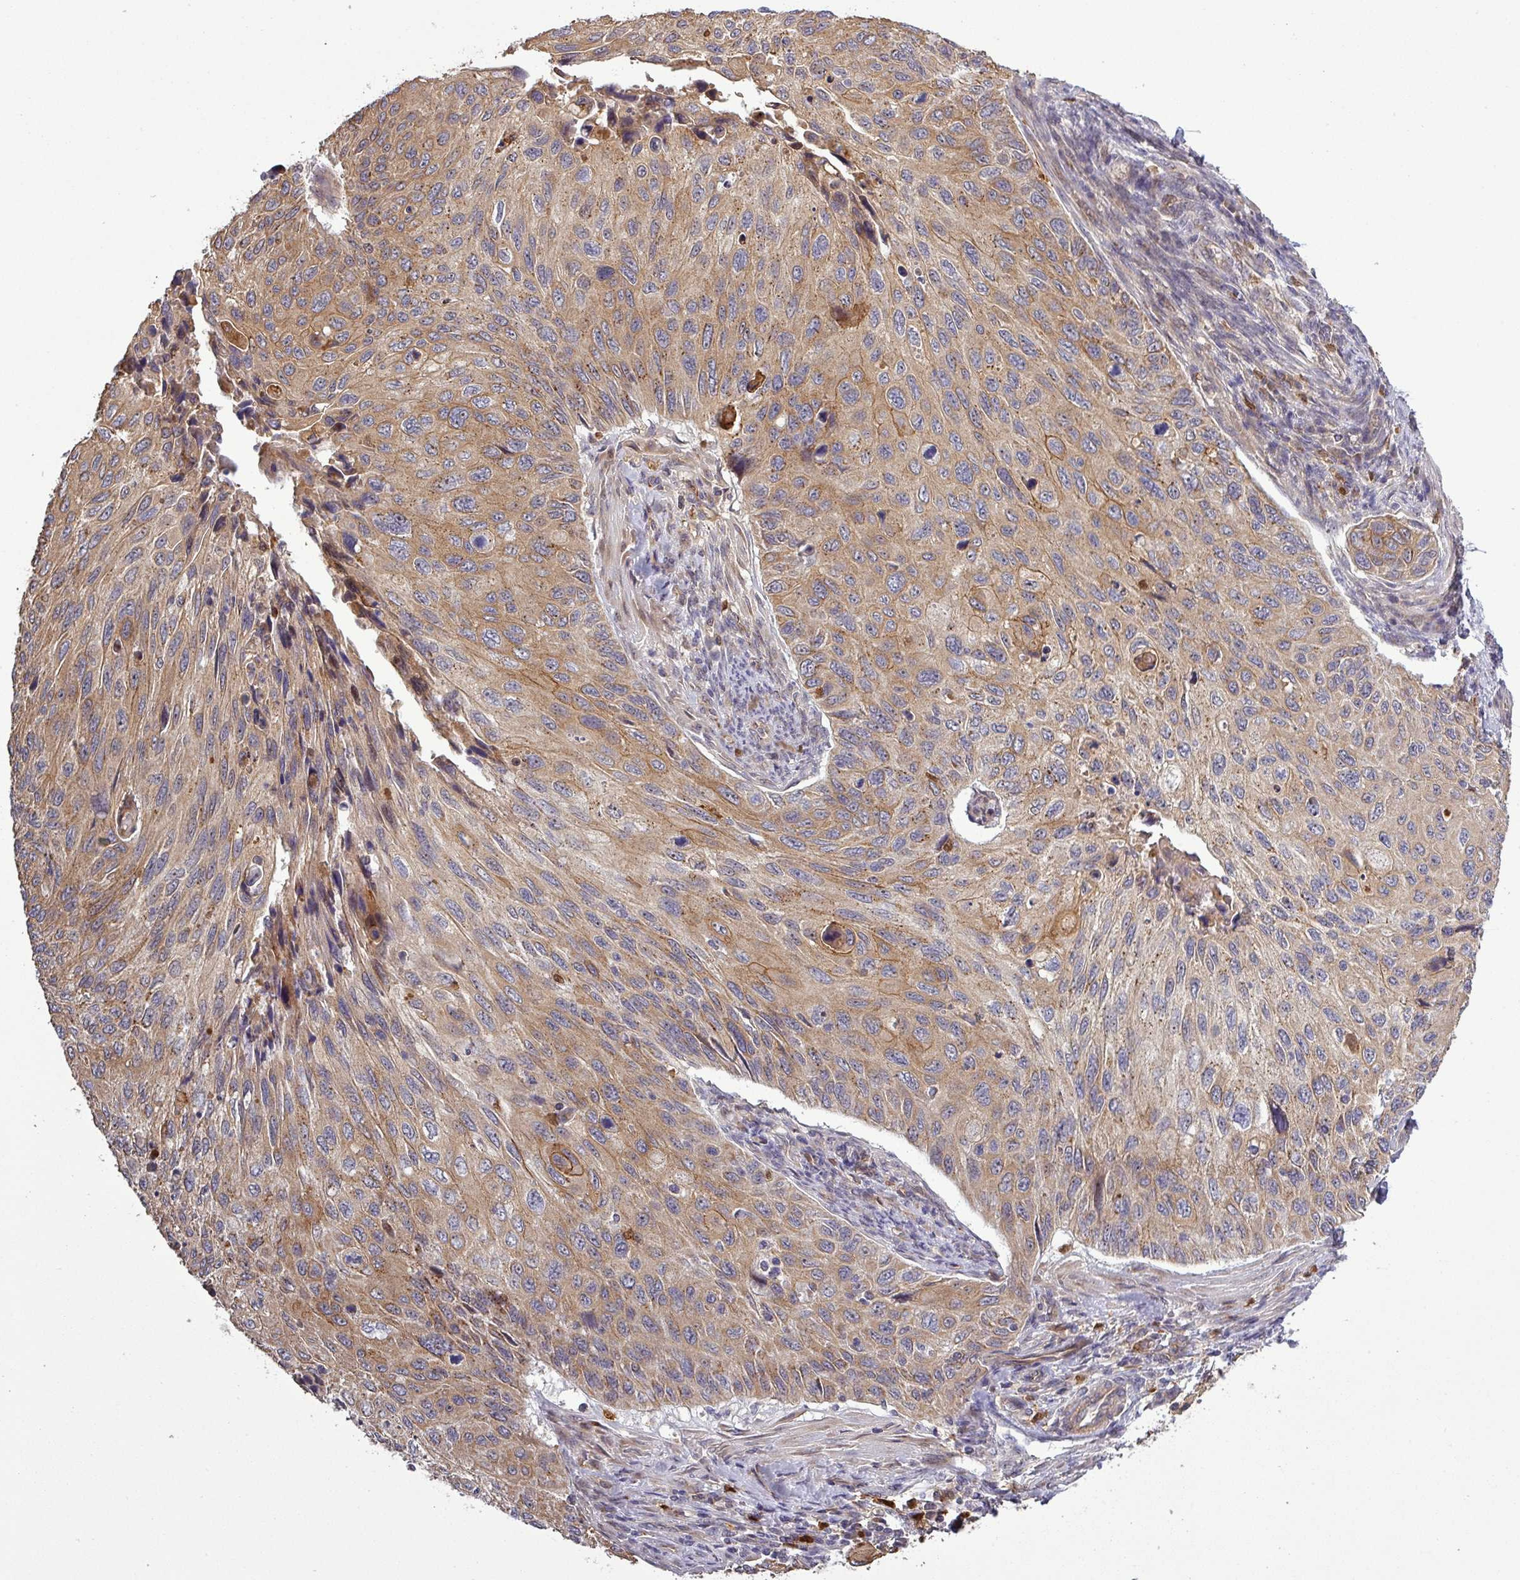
{"staining": {"intensity": "moderate", "quantity": ">75%", "location": "cytoplasmic/membranous"}, "tissue": "cervical cancer", "cell_type": "Tumor cells", "image_type": "cancer", "snomed": [{"axis": "morphology", "description": "Squamous cell carcinoma, NOS"}, {"axis": "topography", "description": "Cervix"}], "caption": "Protein staining of cervical squamous cell carcinoma tissue demonstrates moderate cytoplasmic/membranous staining in approximately >75% of tumor cells.", "gene": "PCDH1", "patient": {"sex": "female", "age": 70}}